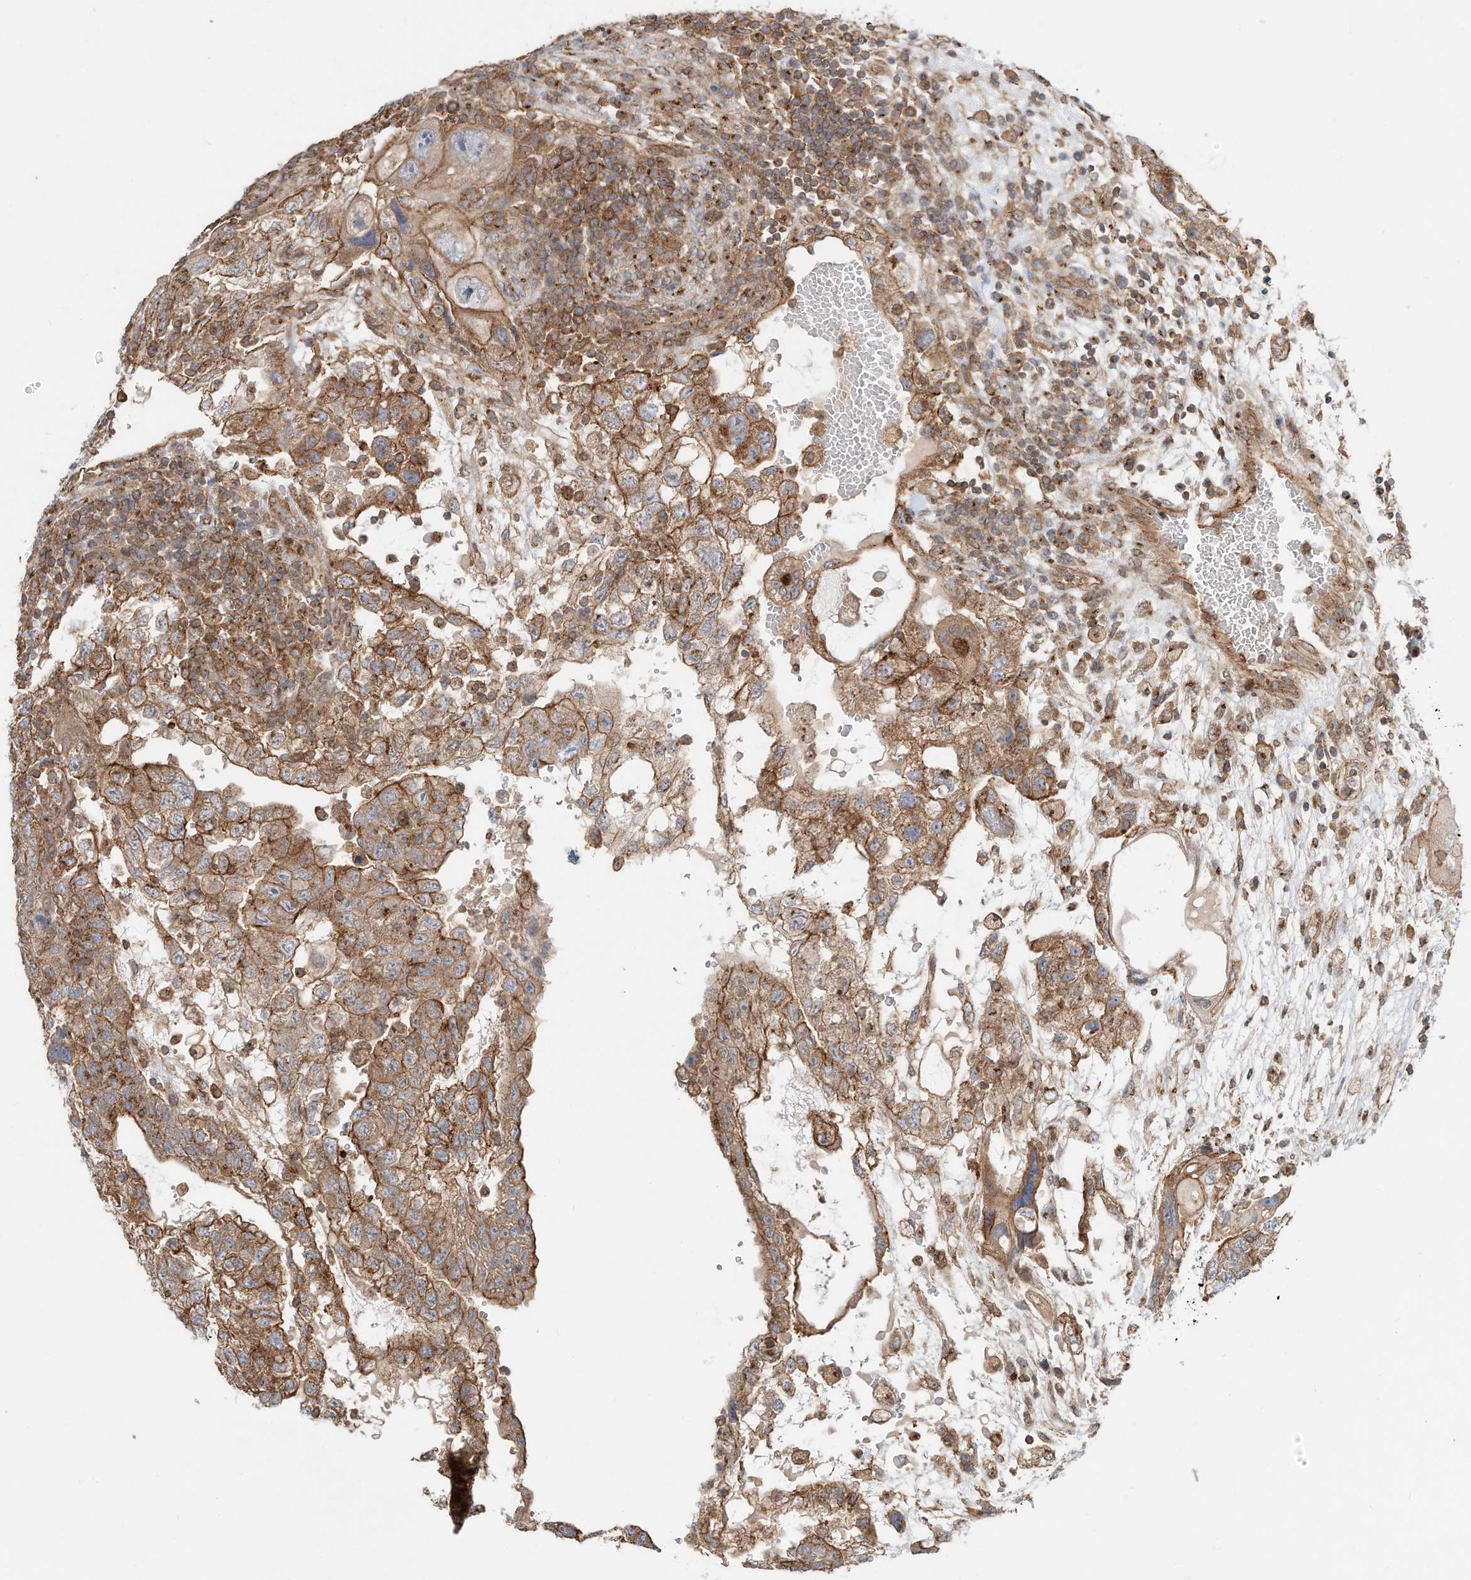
{"staining": {"intensity": "moderate", "quantity": ">75%", "location": "cytoplasmic/membranous"}, "tissue": "testis cancer", "cell_type": "Tumor cells", "image_type": "cancer", "snomed": [{"axis": "morphology", "description": "Carcinoma, Embryonal, NOS"}, {"axis": "topography", "description": "Testis"}], "caption": "This is a photomicrograph of immunohistochemistry (IHC) staining of testis cancer (embryonal carcinoma), which shows moderate staining in the cytoplasmic/membranous of tumor cells.", "gene": "CUX1", "patient": {"sex": "male", "age": 36}}